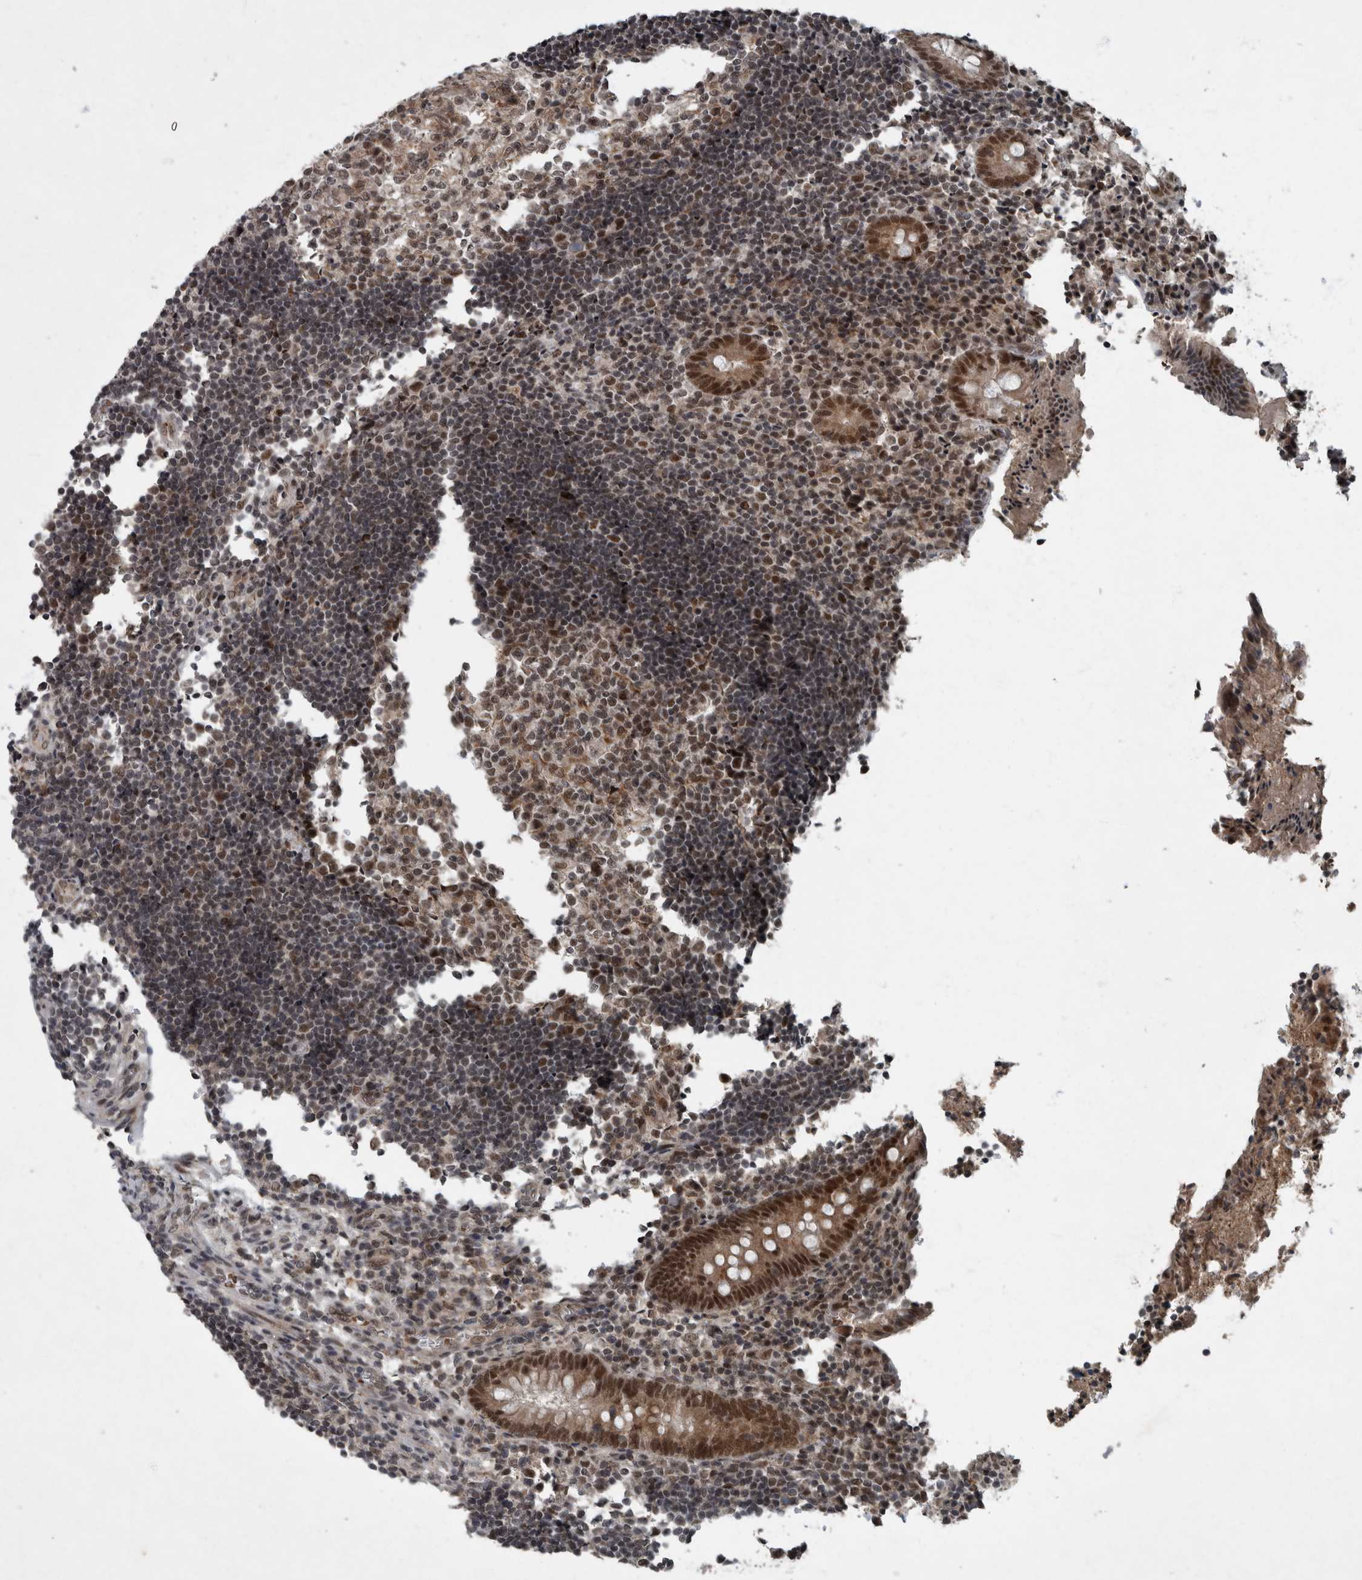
{"staining": {"intensity": "strong", "quantity": ">75%", "location": "nuclear"}, "tissue": "appendix", "cell_type": "Glandular cells", "image_type": "normal", "snomed": [{"axis": "morphology", "description": "Normal tissue, NOS"}, {"axis": "topography", "description": "Appendix"}], "caption": "Strong nuclear expression for a protein is appreciated in approximately >75% of glandular cells of normal appendix using IHC.", "gene": "WDR33", "patient": {"sex": "female", "age": 17}}